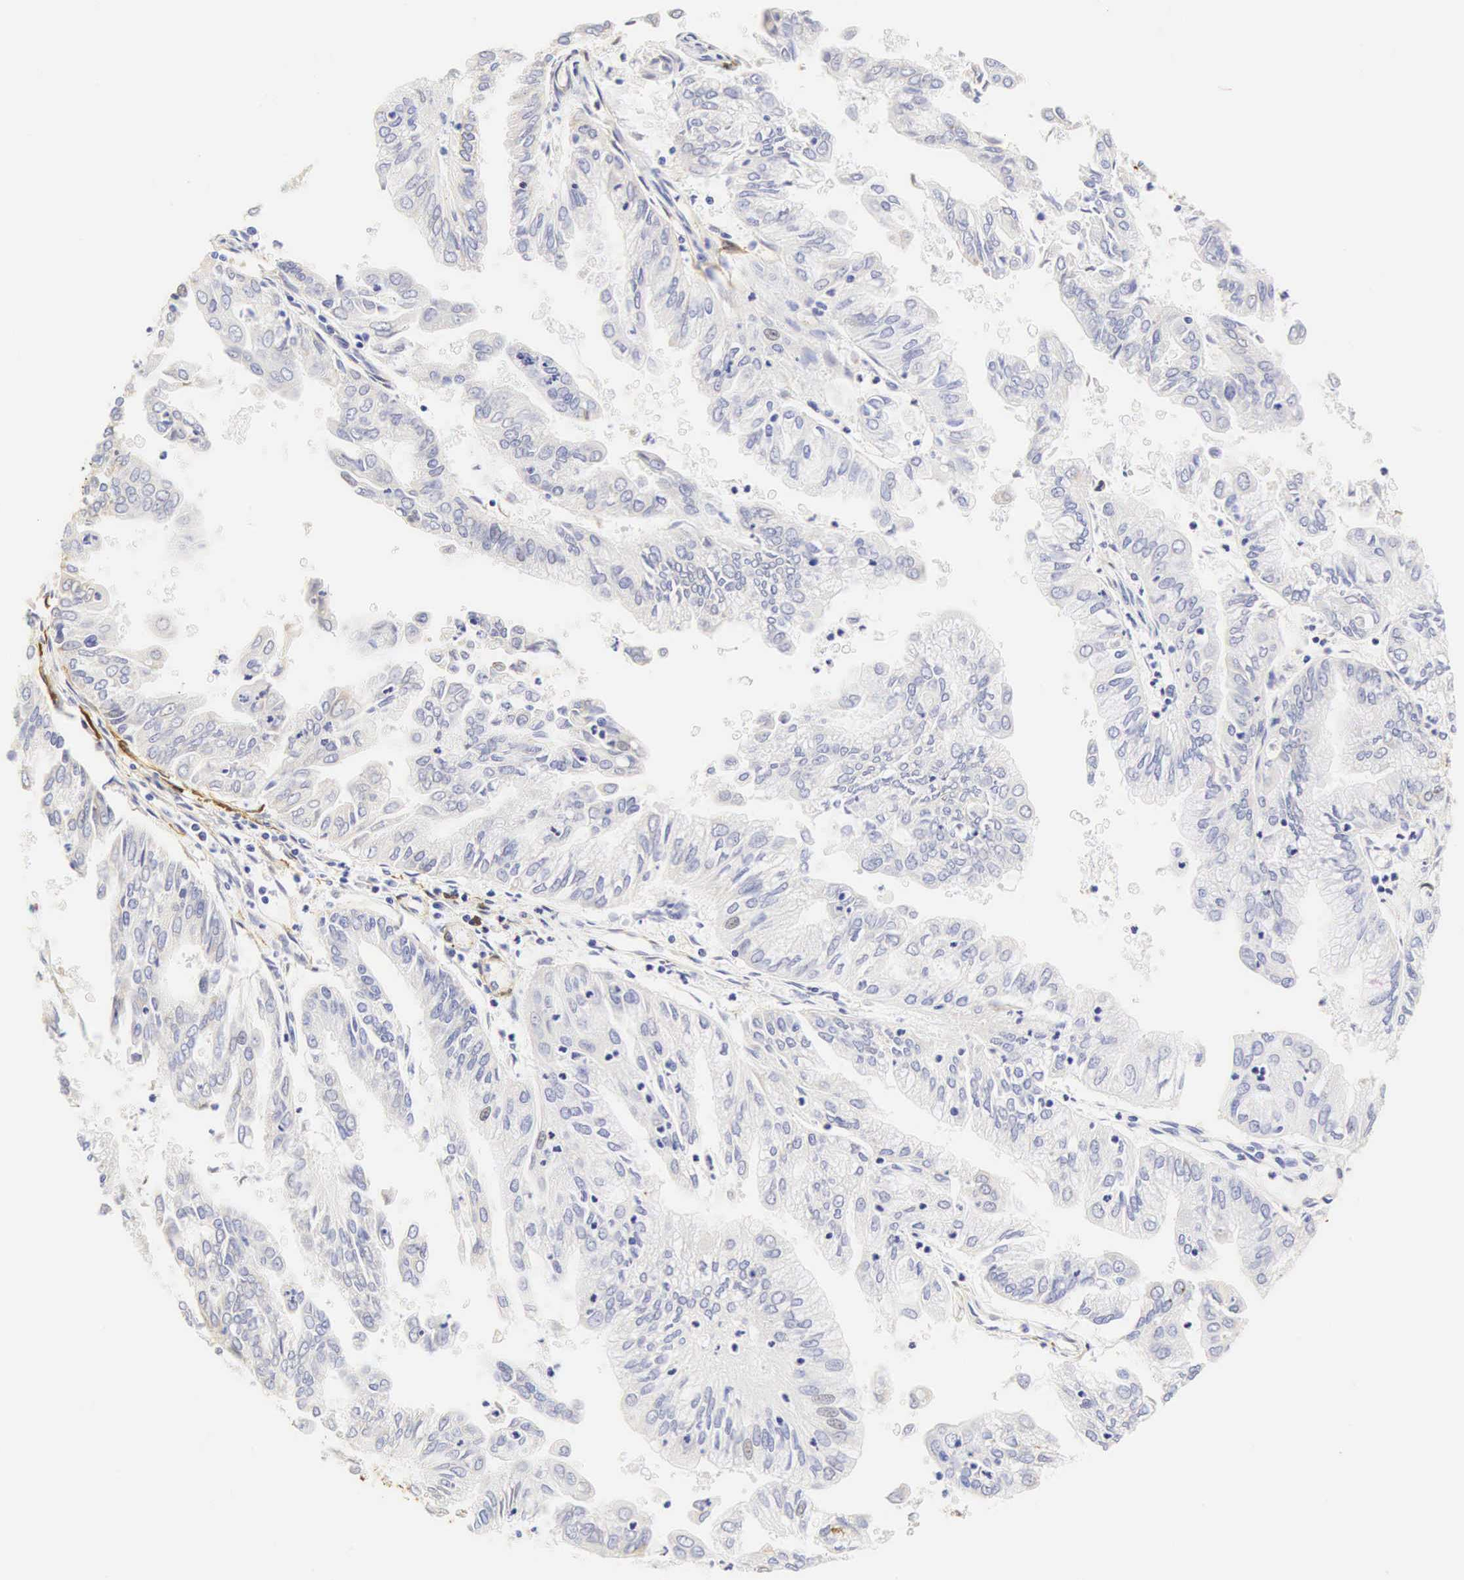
{"staining": {"intensity": "negative", "quantity": "none", "location": "none"}, "tissue": "endometrial cancer", "cell_type": "Tumor cells", "image_type": "cancer", "snomed": [{"axis": "morphology", "description": "Adenocarcinoma, NOS"}, {"axis": "topography", "description": "Endometrium"}], "caption": "Immunohistochemistry image of human endometrial adenocarcinoma stained for a protein (brown), which displays no staining in tumor cells.", "gene": "CNN1", "patient": {"sex": "female", "age": 79}}